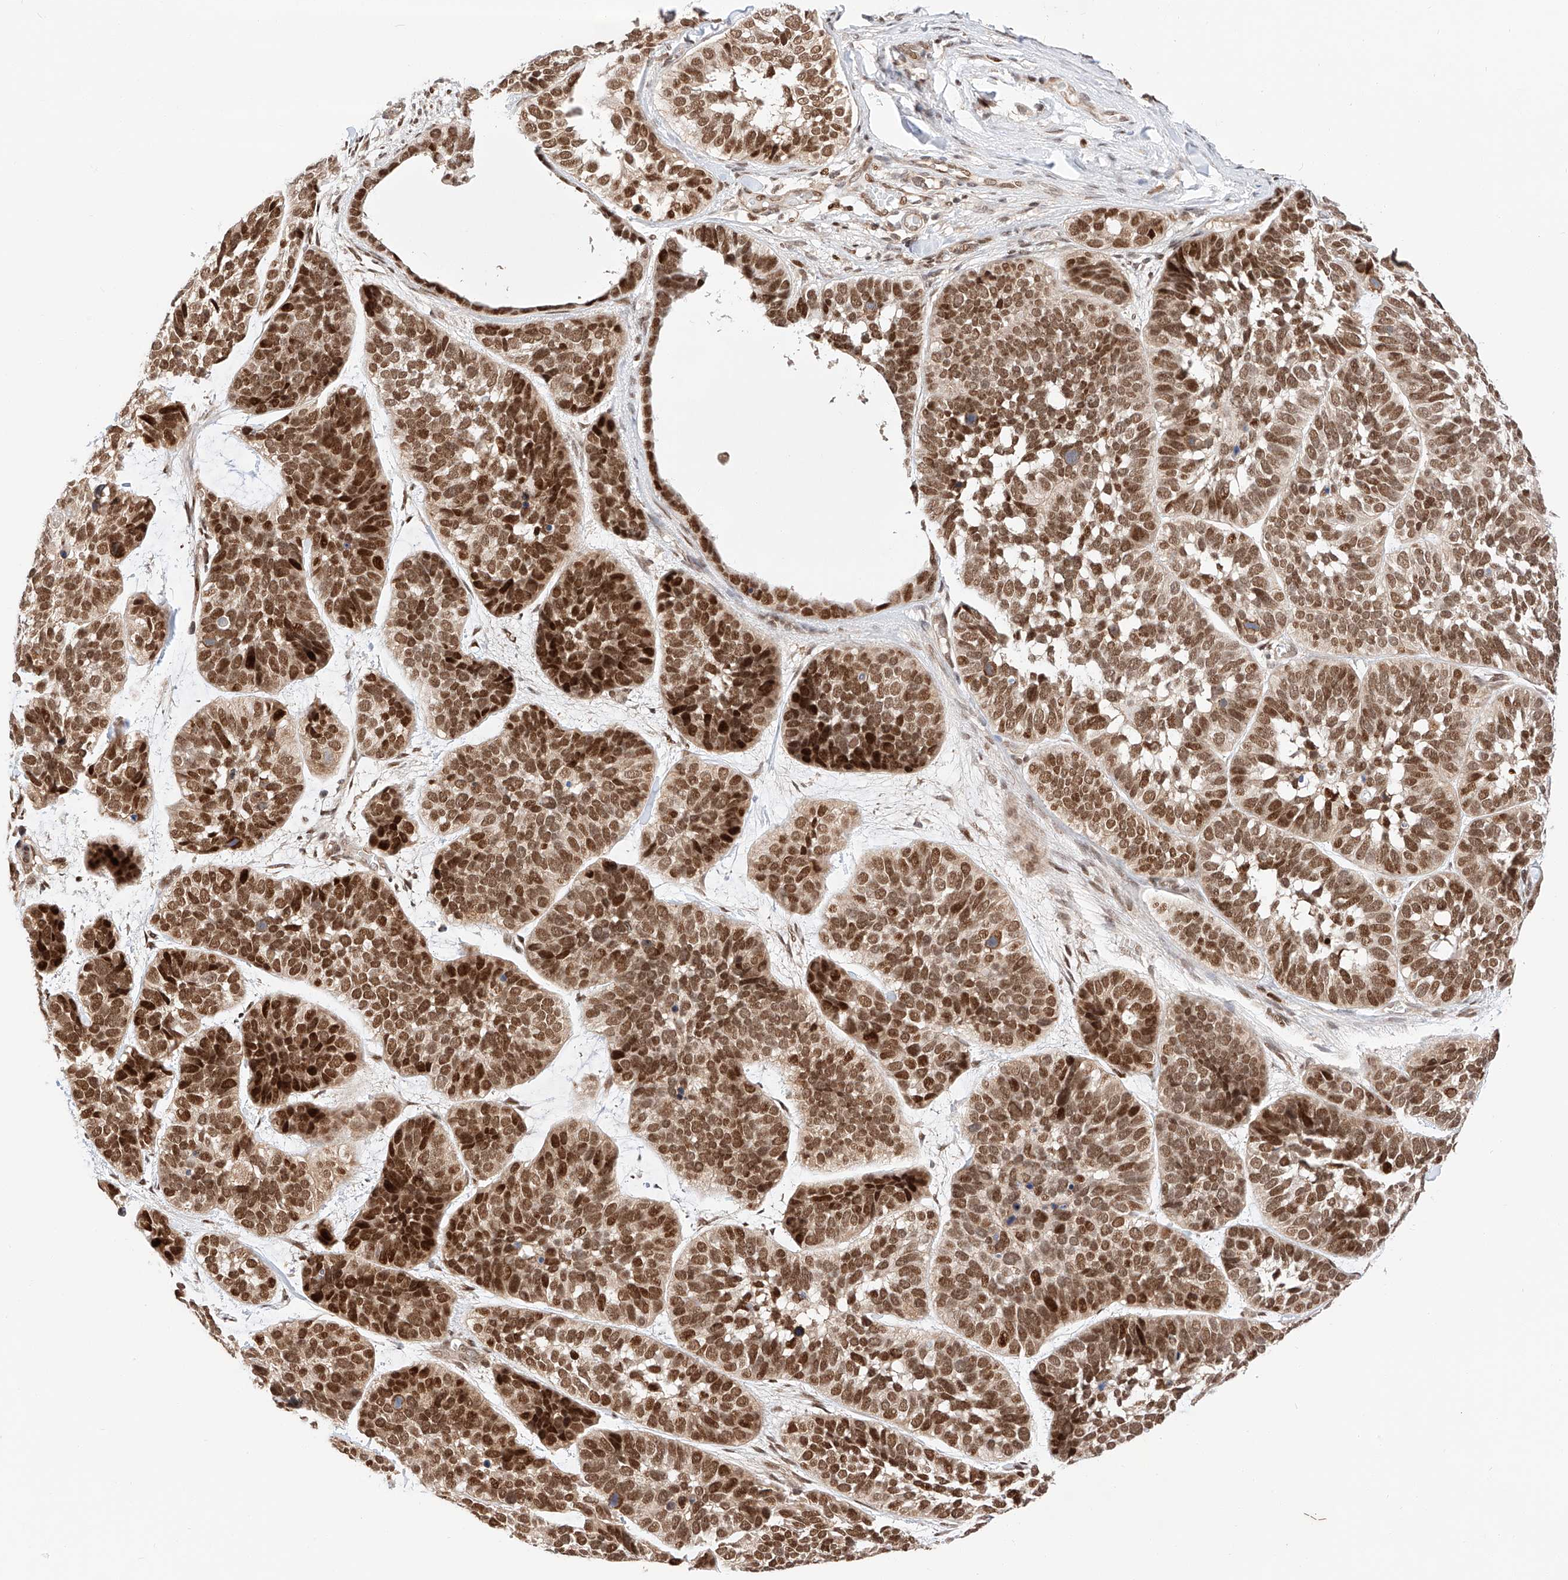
{"staining": {"intensity": "strong", "quantity": ">75%", "location": "nuclear"}, "tissue": "skin cancer", "cell_type": "Tumor cells", "image_type": "cancer", "snomed": [{"axis": "morphology", "description": "Basal cell carcinoma"}, {"axis": "topography", "description": "Skin"}], "caption": "The micrograph displays staining of skin cancer, revealing strong nuclear protein expression (brown color) within tumor cells. Immunohistochemistry stains the protein in brown and the nuclei are stained blue.", "gene": "HDAC9", "patient": {"sex": "male", "age": 62}}